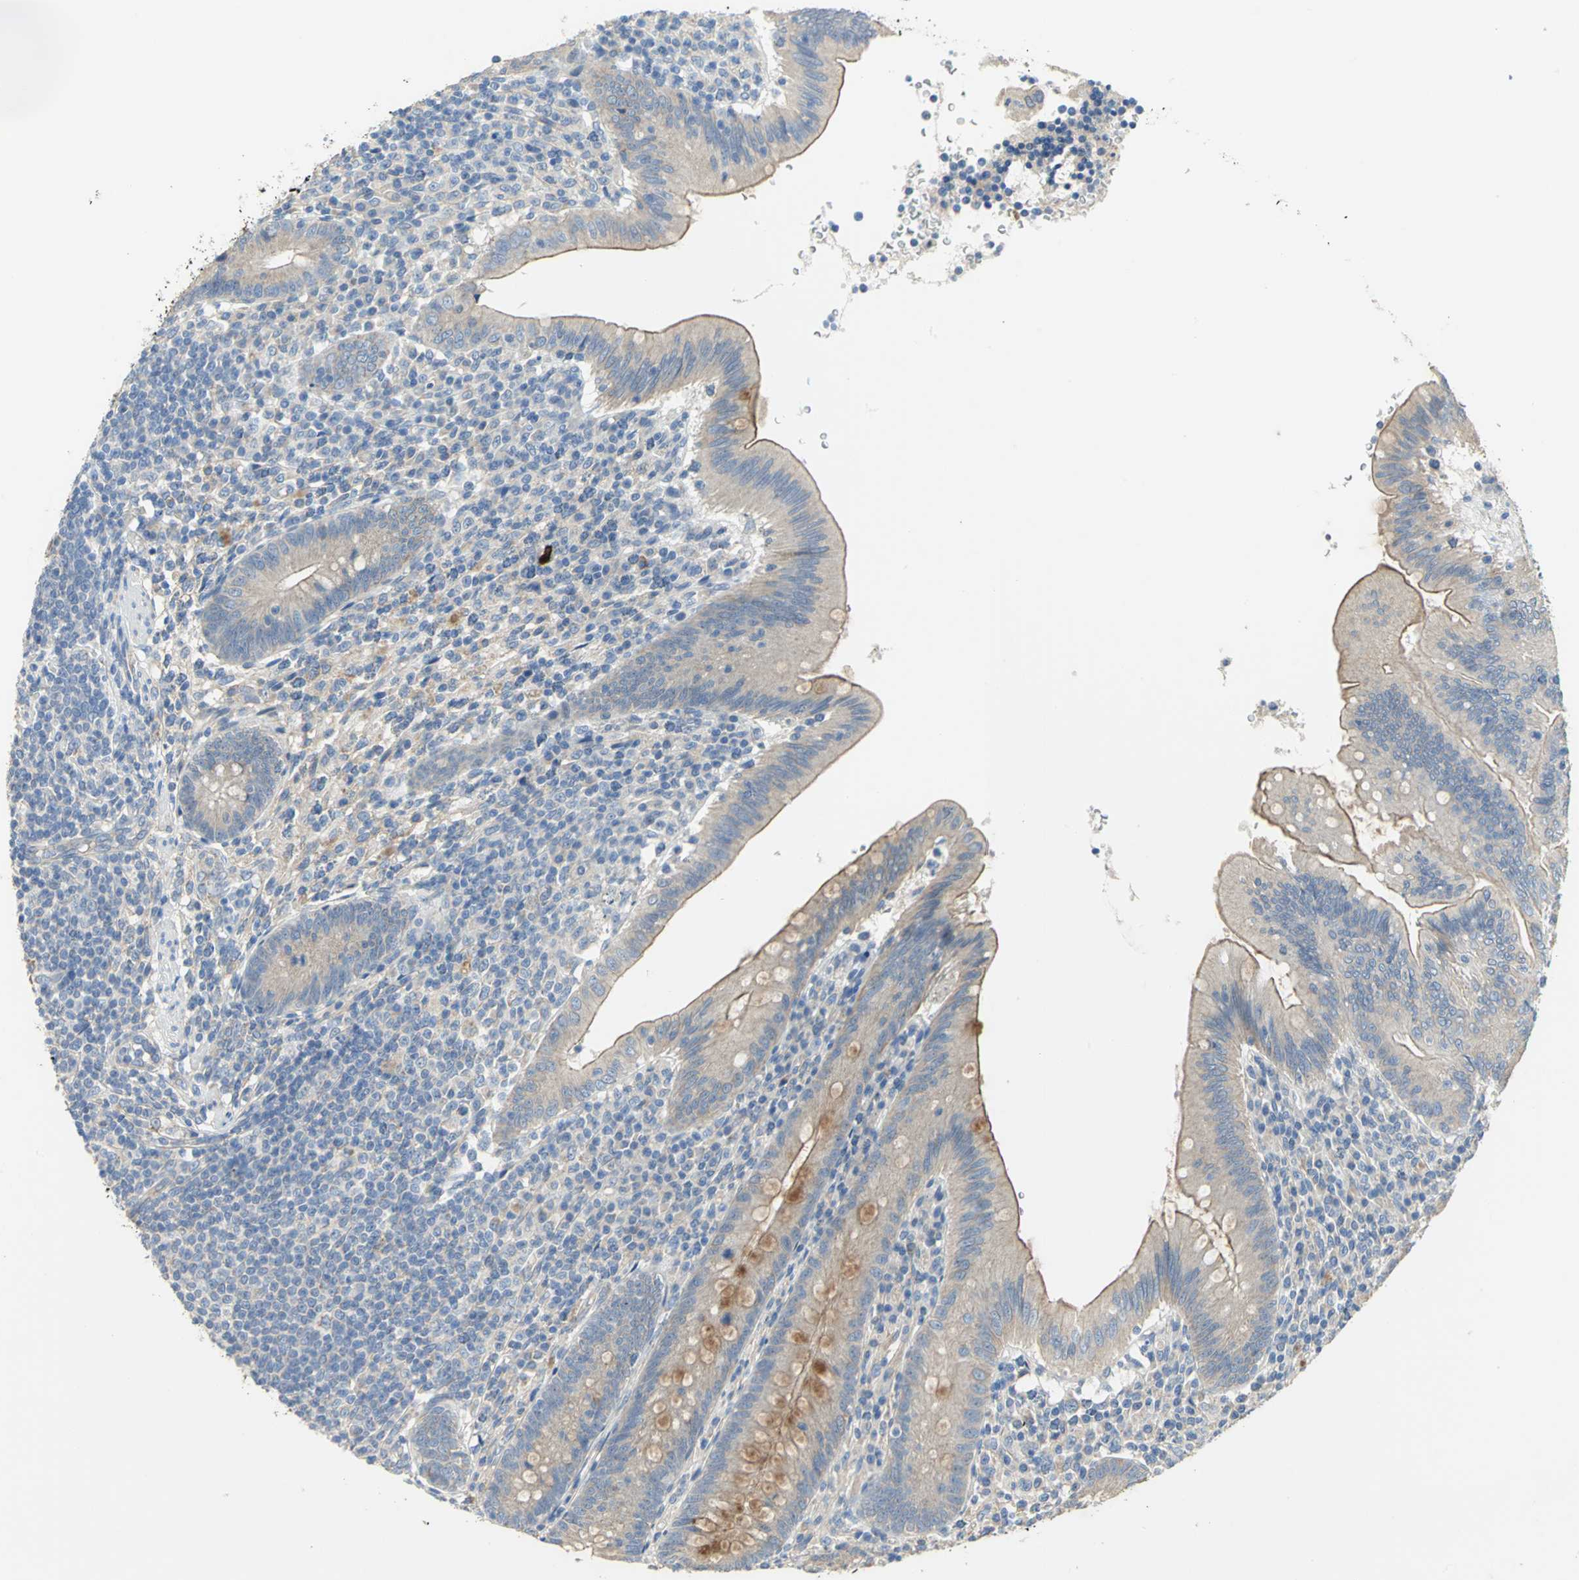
{"staining": {"intensity": "weak", "quantity": ">75%", "location": "cytoplasmic/membranous"}, "tissue": "appendix", "cell_type": "Glandular cells", "image_type": "normal", "snomed": [{"axis": "morphology", "description": "Normal tissue, NOS"}, {"axis": "morphology", "description": "Inflammation, NOS"}, {"axis": "topography", "description": "Appendix"}], "caption": "Immunohistochemical staining of unremarkable human appendix shows low levels of weak cytoplasmic/membranous expression in about >75% of glandular cells.", "gene": "HTR1F", "patient": {"sex": "male", "age": 46}}